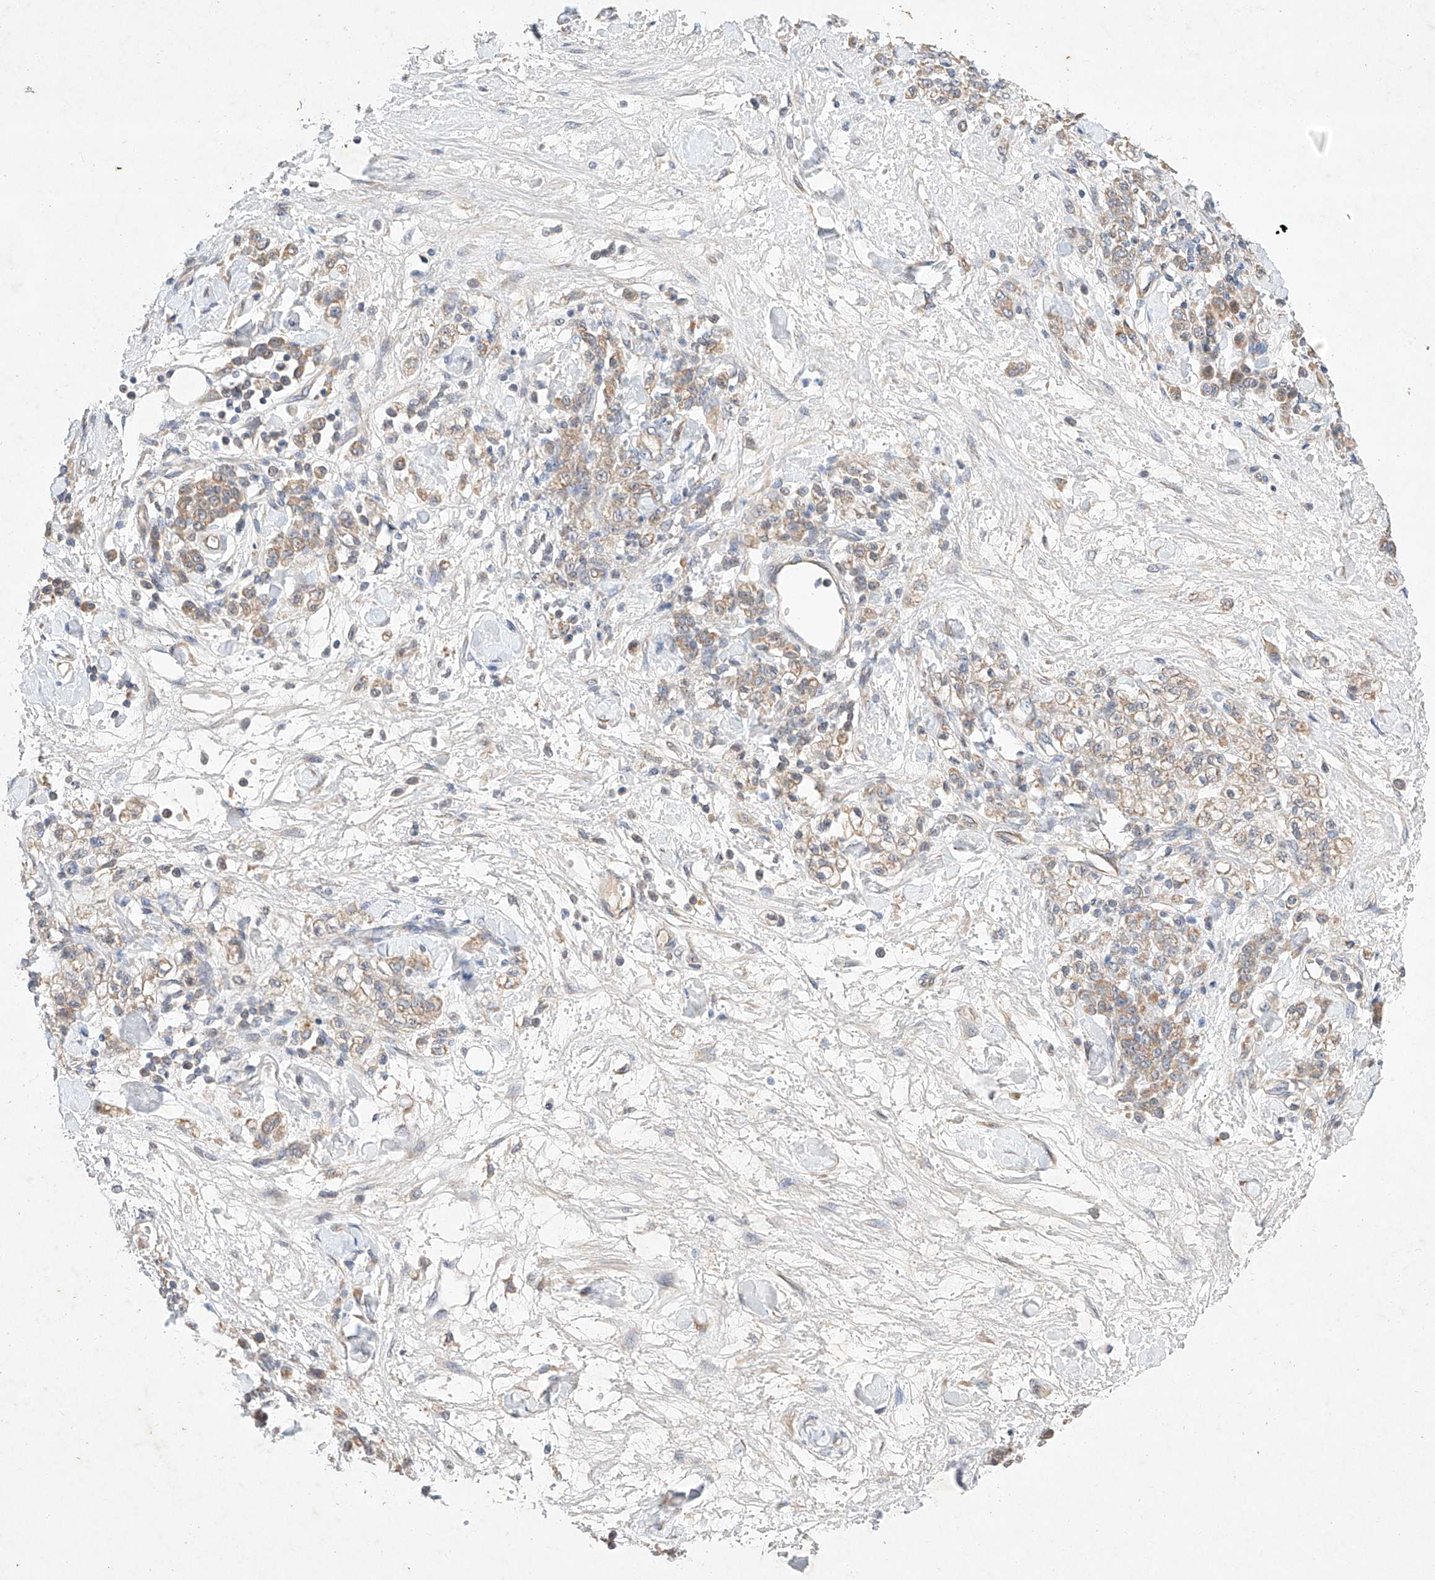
{"staining": {"intensity": "weak", "quantity": ">75%", "location": "cytoplasmic/membranous"}, "tissue": "stomach cancer", "cell_type": "Tumor cells", "image_type": "cancer", "snomed": [{"axis": "morphology", "description": "Normal tissue, NOS"}, {"axis": "morphology", "description": "Adenocarcinoma, NOS"}, {"axis": "topography", "description": "Stomach"}], "caption": "About >75% of tumor cells in human stomach cancer (adenocarcinoma) exhibit weak cytoplasmic/membranous protein positivity as visualized by brown immunohistochemical staining.", "gene": "C6orf118", "patient": {"sex": "male", "age": 82}}